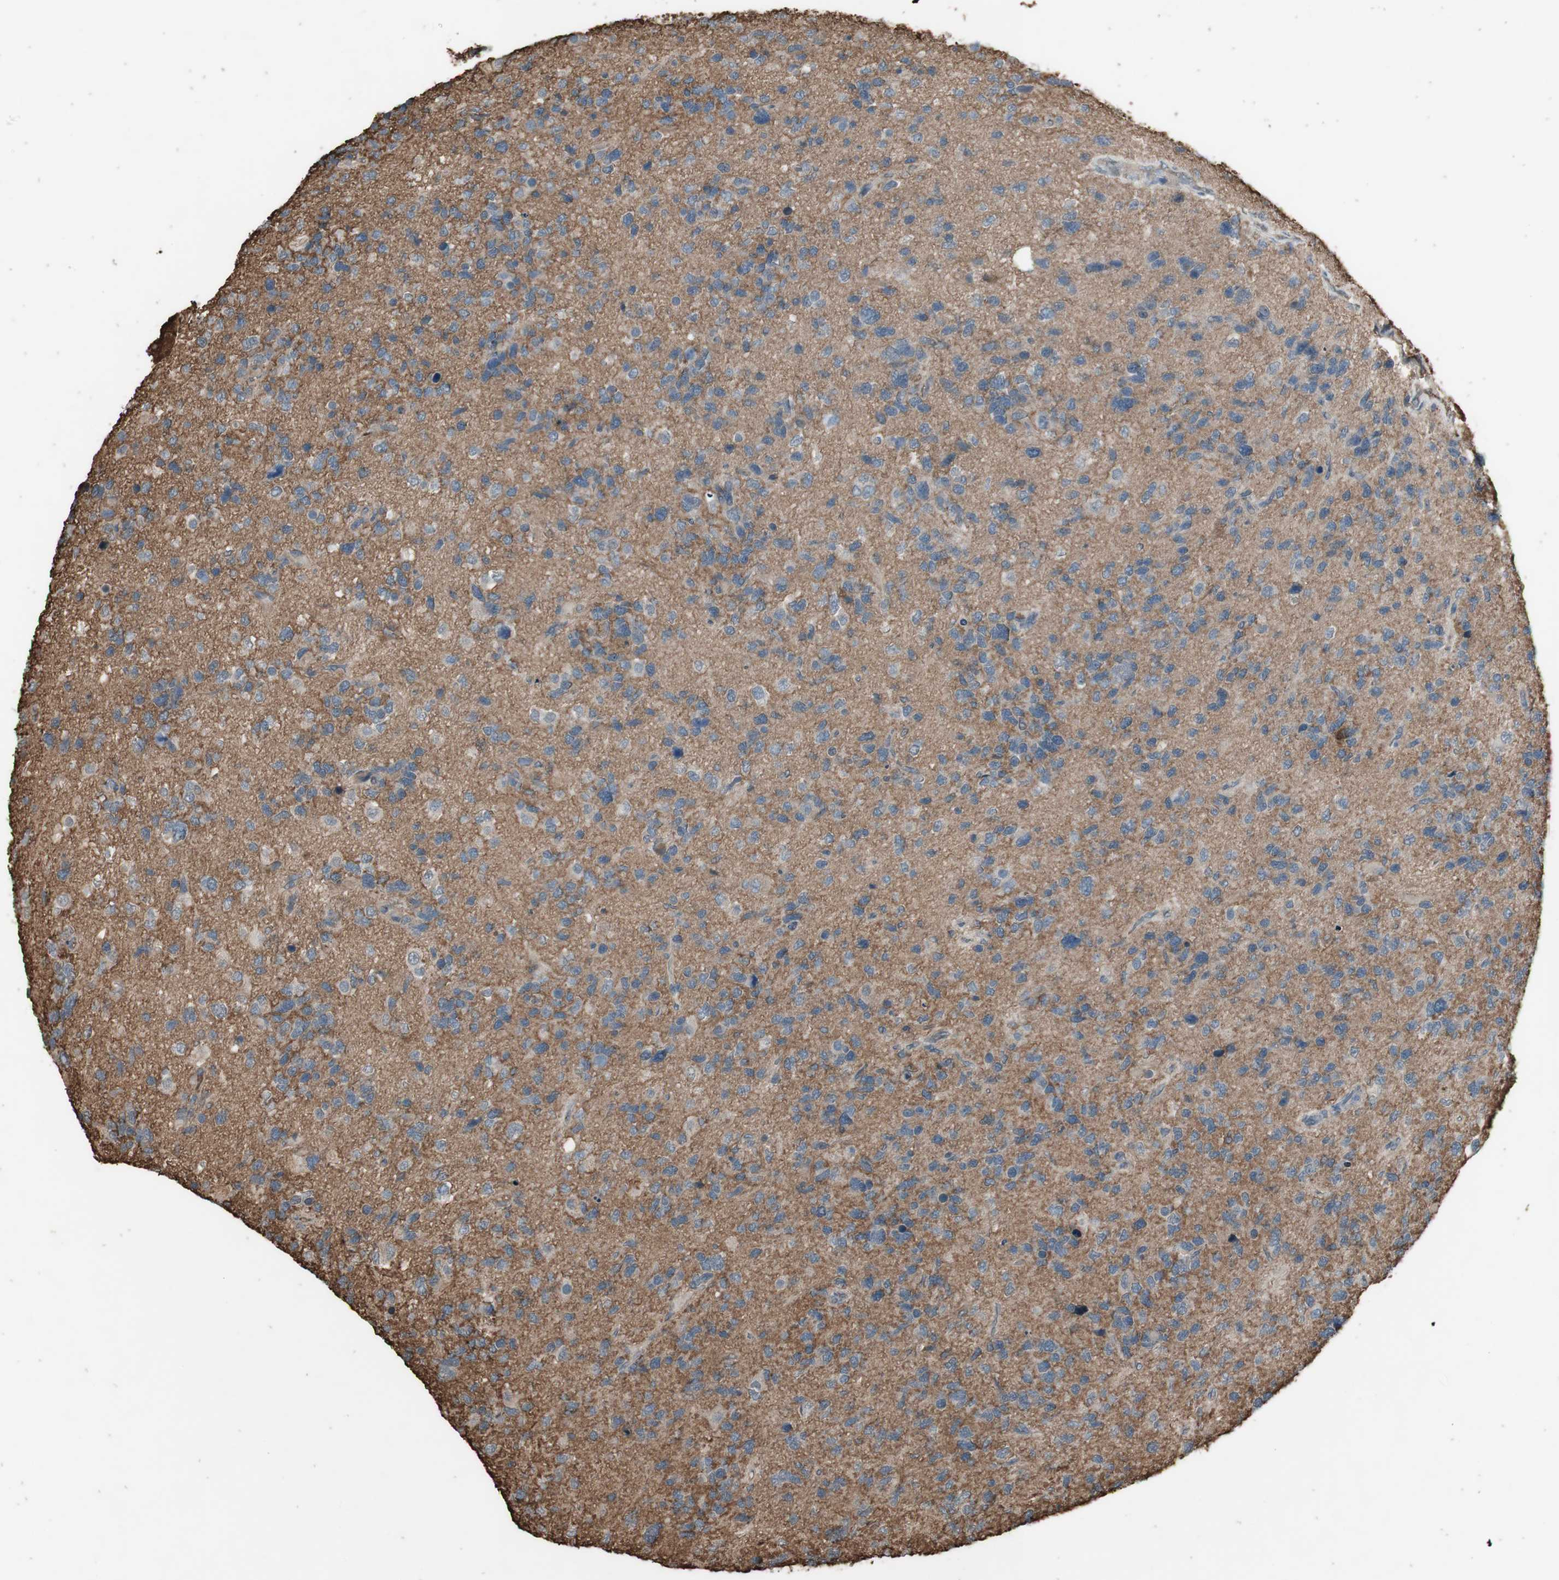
{"staining": {"intensity": "negative", "quantity": "none", "location": "none"}, "tissue": "glioma", "cell_type": "Tumor cells", "image_type": "cancer", "snomed": [{"axis": "morphology", "description": "Glioma, malignant, High grade"}, {"axis": "topography", "description": "Brain"}], "caption": "Immunohistochemistry (IHC) image of human glioma stained for a protein (brown), which demonstrates no positivity in tumor cells. (Immunohistochemistry (IHC), brightfield microscopy, high magnification).", "gene": "MMP14", "patient": {"sex": "female", "age": 58}}